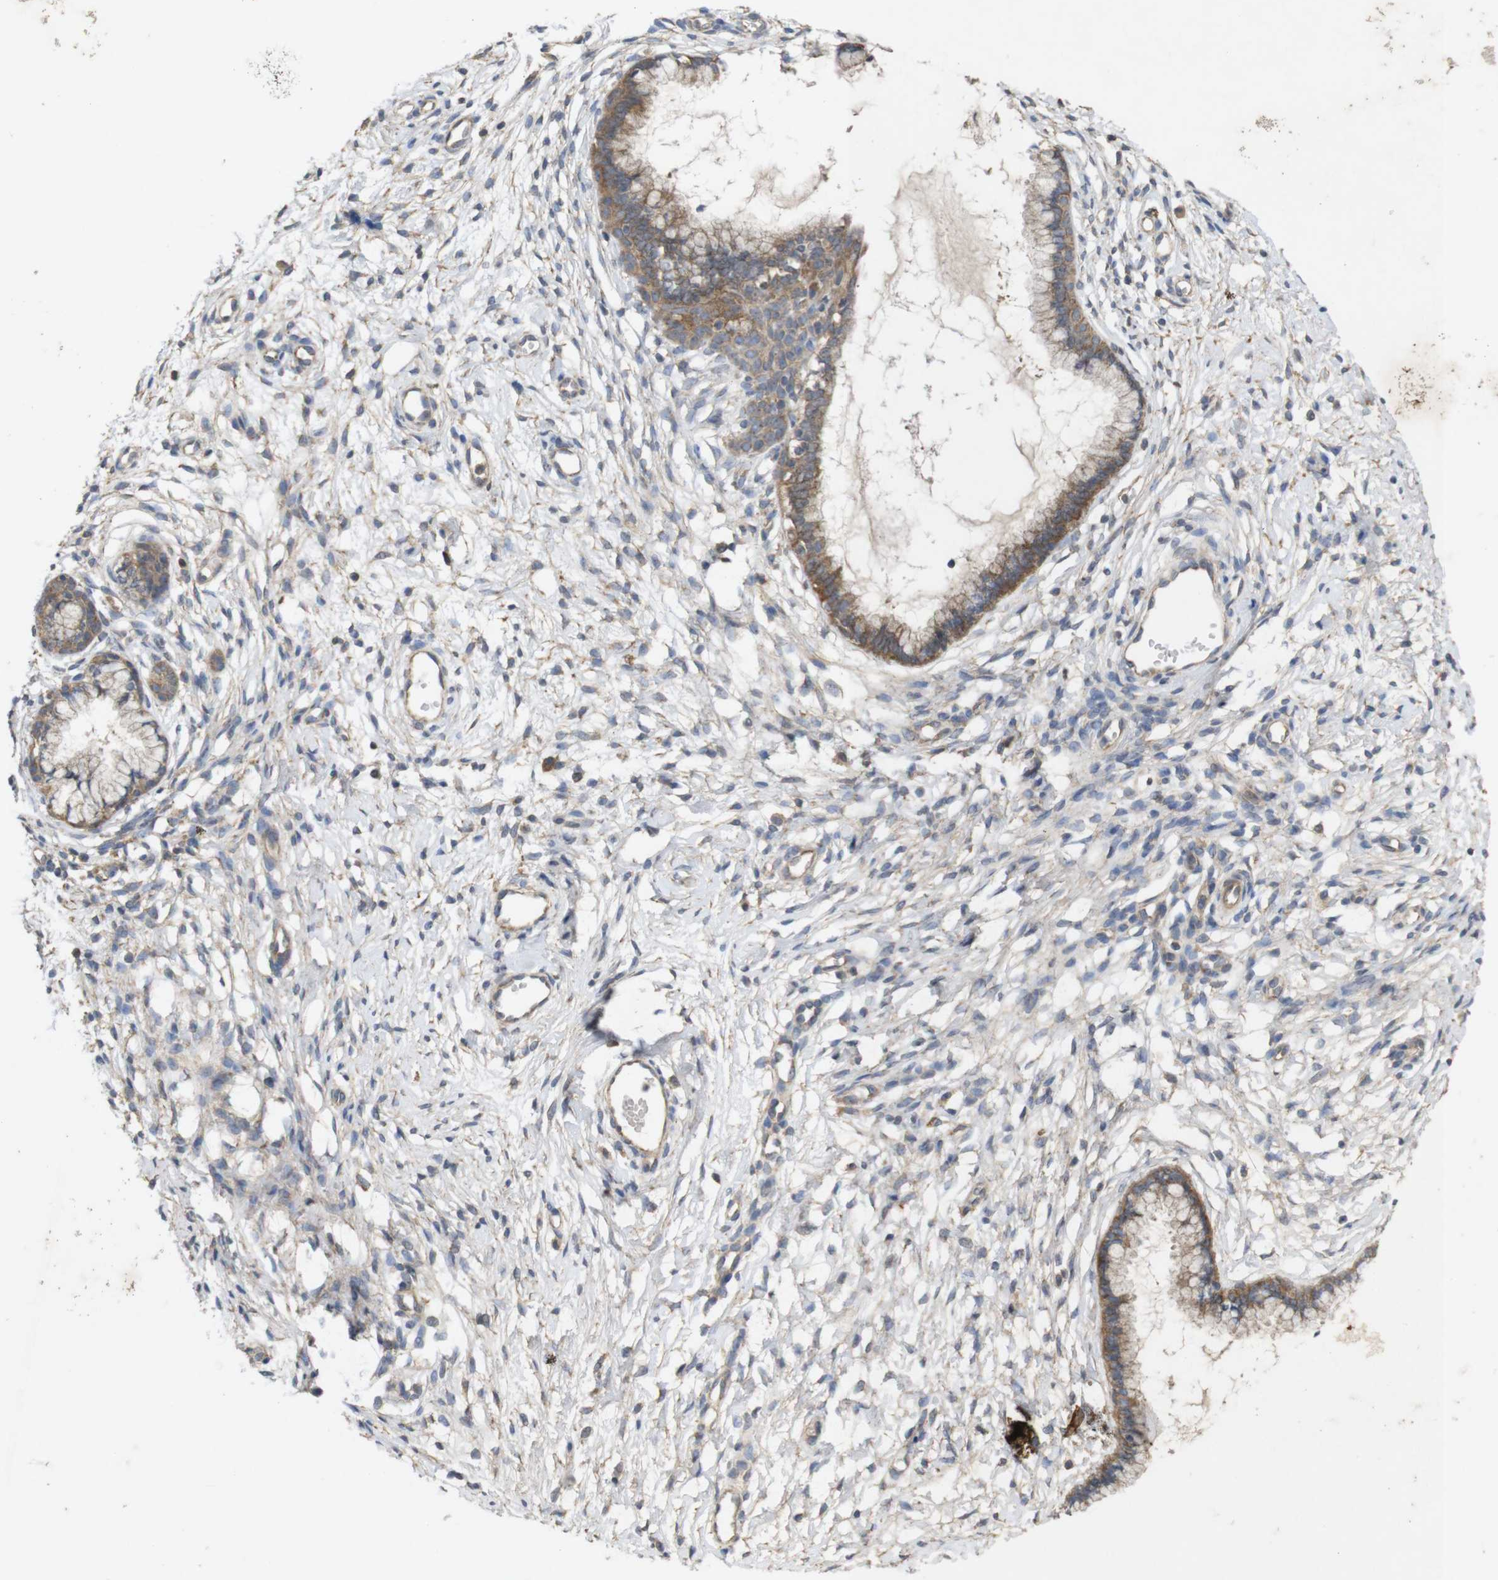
{"staining": {"intensity": "moderate", "quantity": ">75%", "location": "cytoplasmic/membranous"}, "tissue": "cervix", "cell_type": "Glandular cells", "image_type": "normal", "snomed": [{"axis": "morphology", "description": "Normal tissue, NOS"}, {"axis": "topography", "description": "Cervix"}], "caption": "A brown stain shows moderate cytoplasmic/membranous positivity of a protein in glandular cells of normal human cervix.", "gene": "KCNS3", "patient": {"sex": "female", "age": 65}}